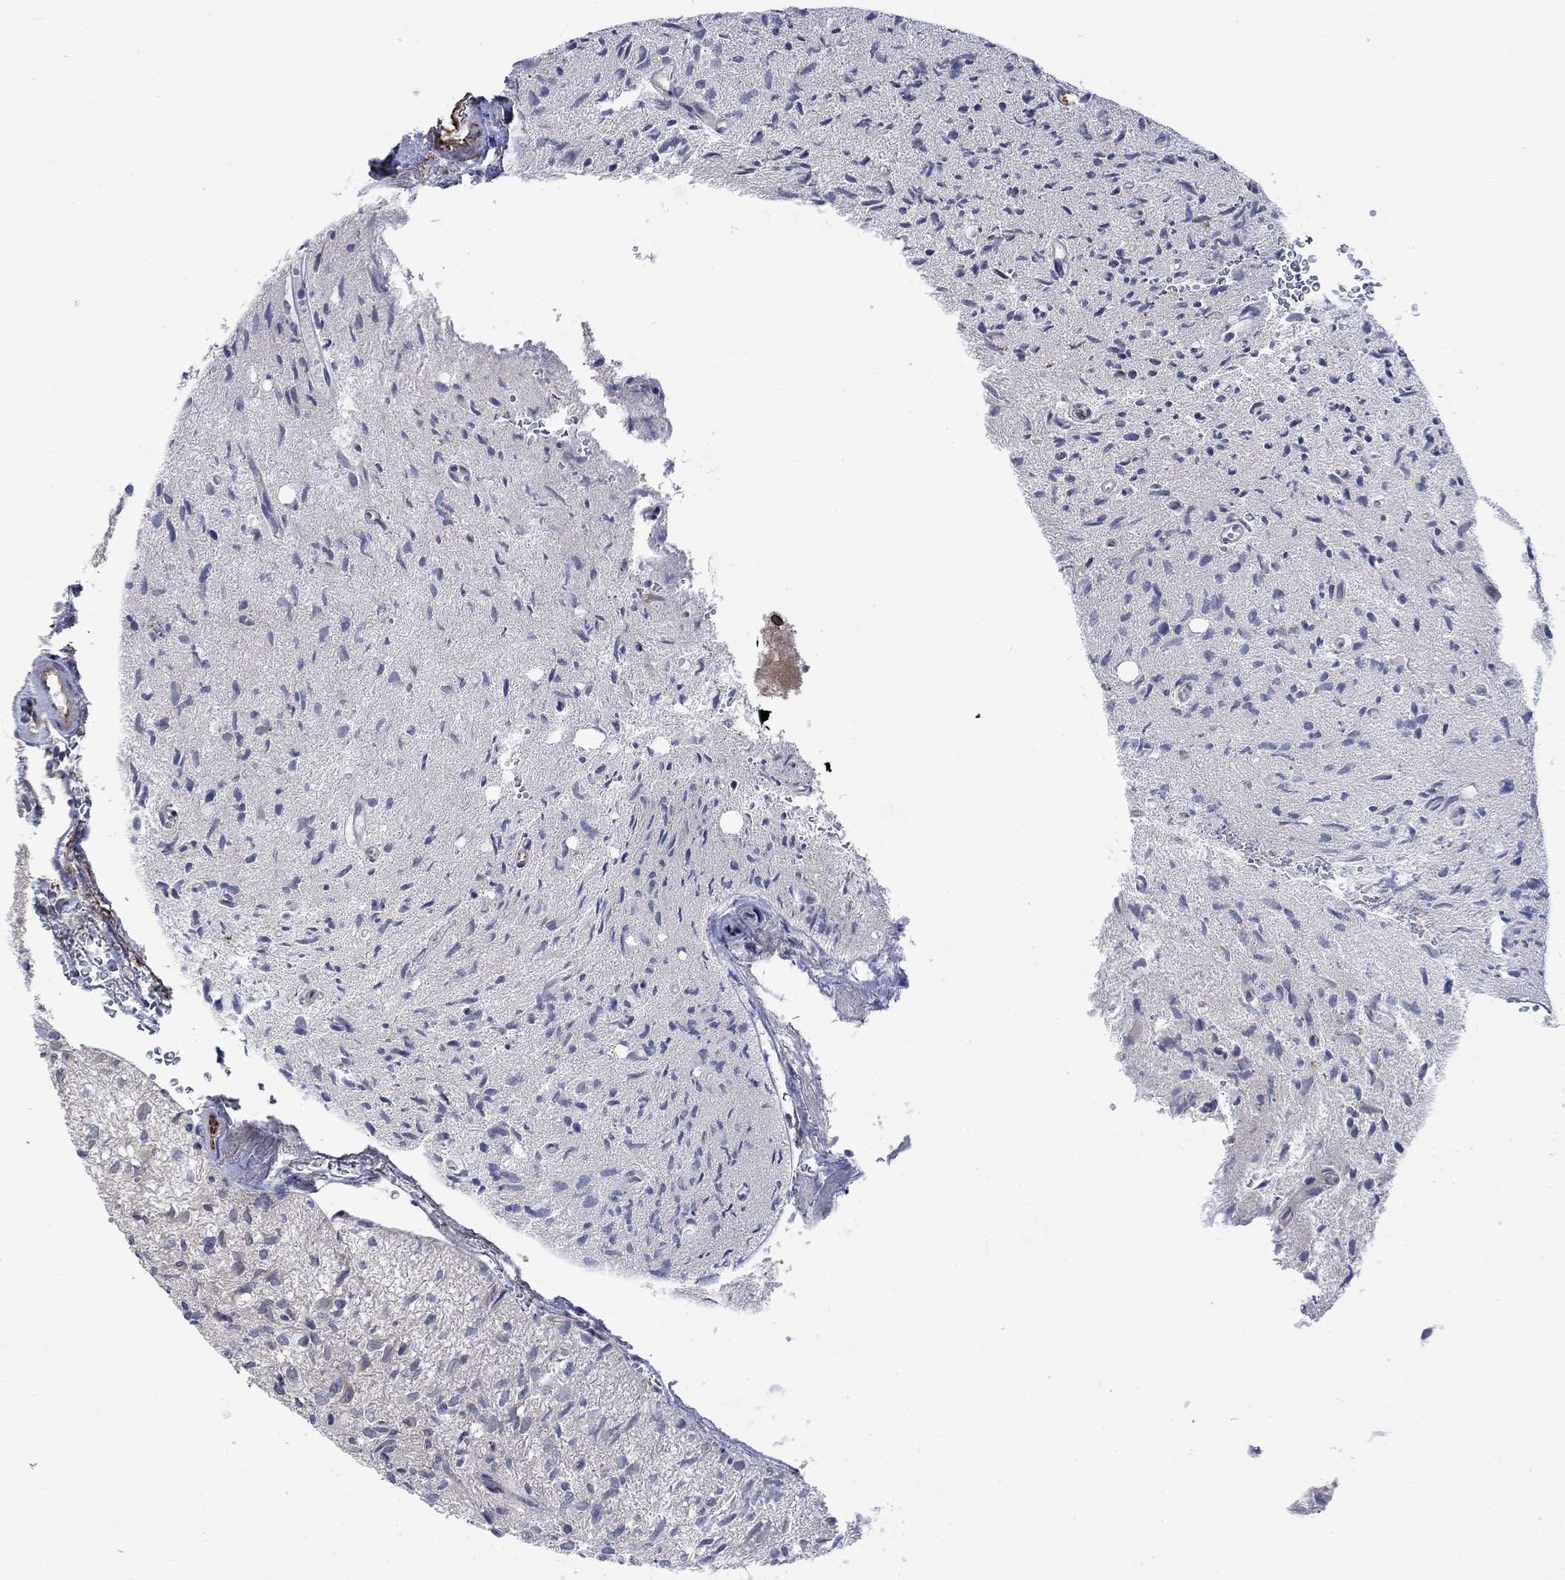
{"staining": {"intensity": "negative", "quantity": "none", "location": "none"}, "tissue": "glioma", "cell_type": "Tumor cells", "image_type": "cancer", "snomed": [{"axis": "morphology", "description": "Glioma, malignant, High grade"}, {"axis": "topography", "description": "Brain"}], "caption": "Photomicrograph shows no significant protein positivity in tumor cells of glioma.", "gene": "CAMK1D", "patient": {"sex": "male", "age": 64}}